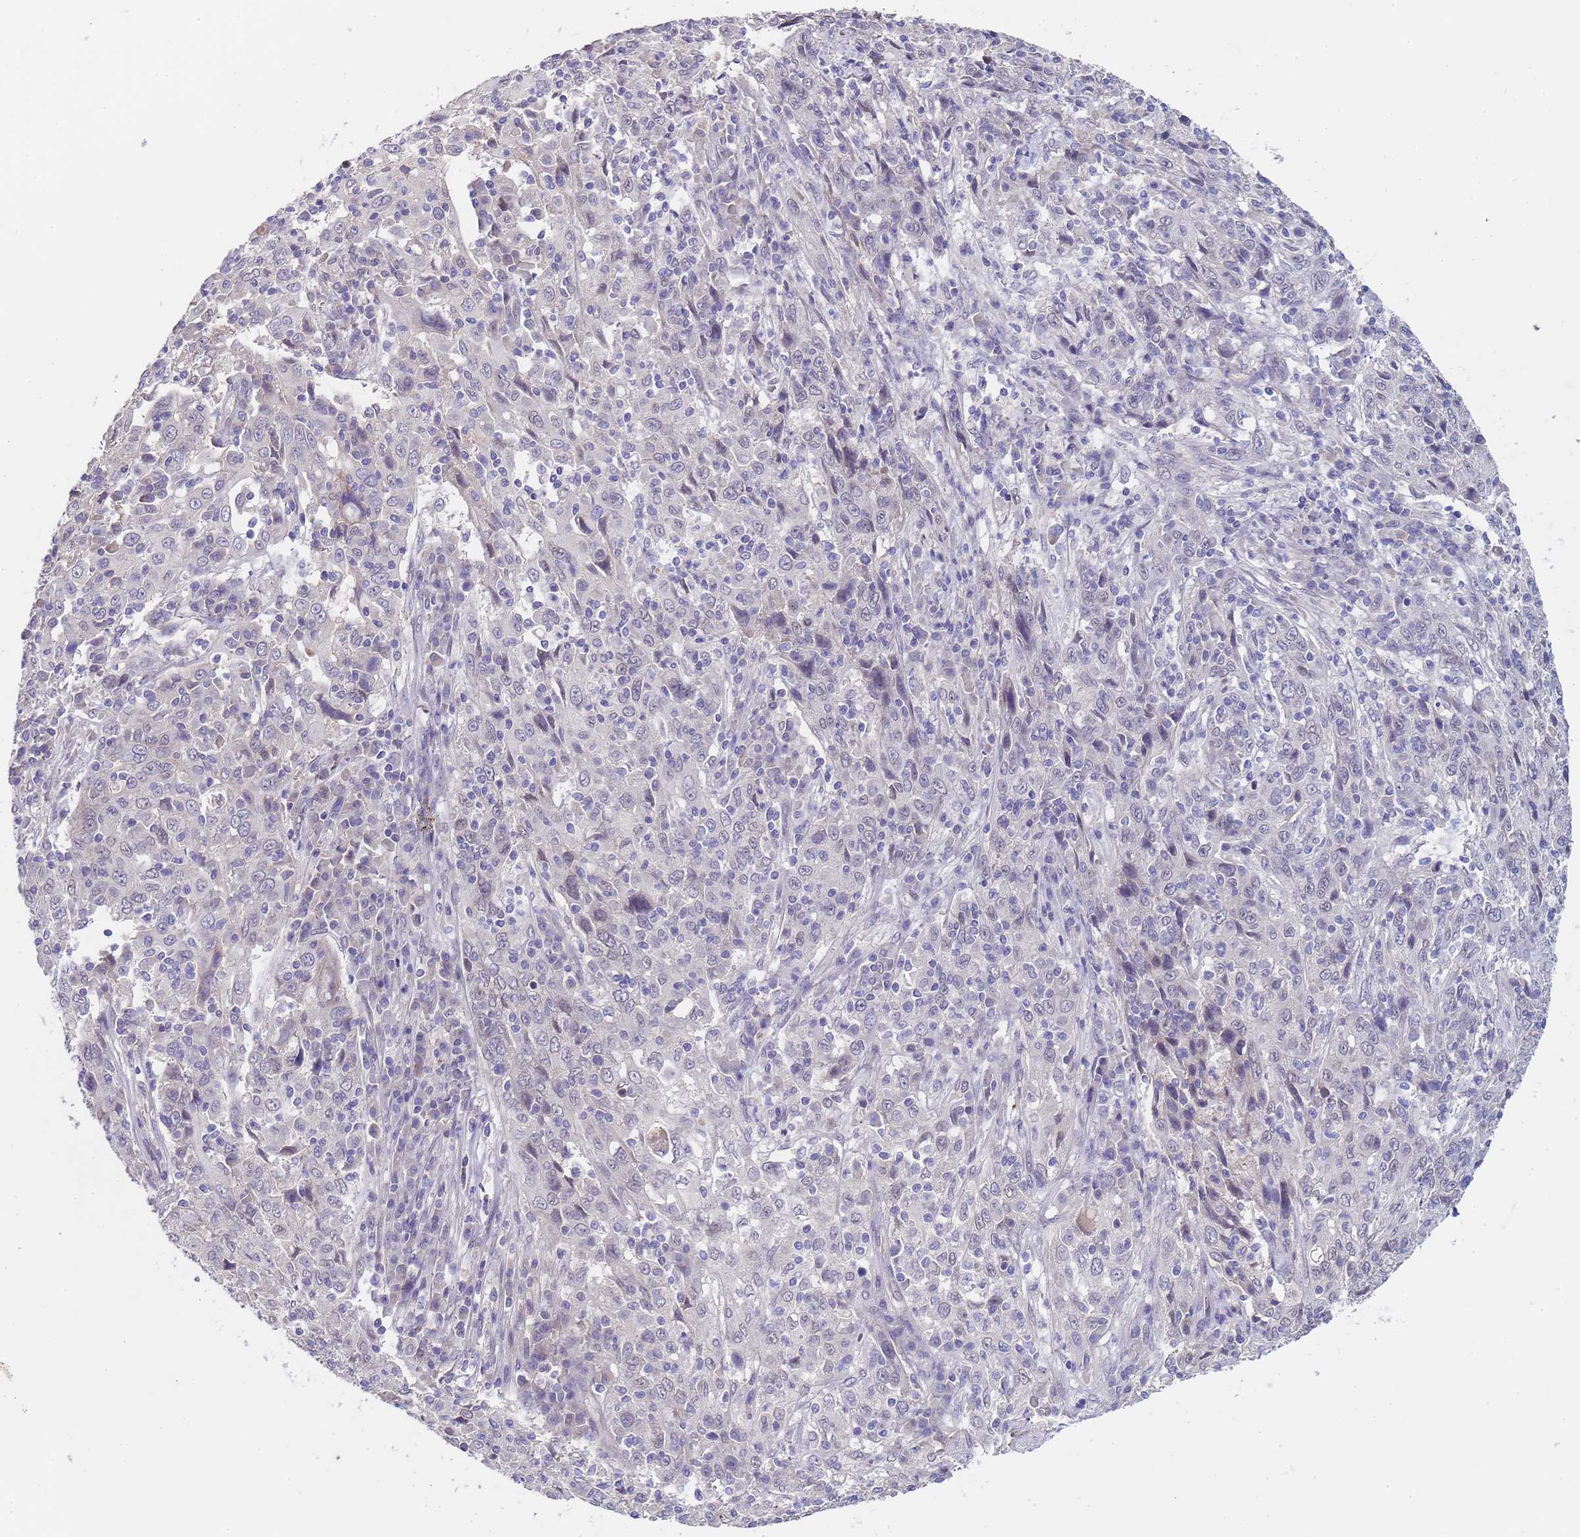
{"staining": {"intensity": "negative", "quantity": "none", "location": "none"}, "tissue": "cervical cancer", "cell_type": "Tumor cells", "image_type": "cancer", "snomed": [{"axis": "morphology", "description": "Squamous cell carcinoma, NOS"}, {"axis": "topography", "description": "Cervix"}], "caption": "The immunohistochemistry photomicrograph has no significant positivity in tumor cells of cervical squamous cell carcinoma tissue. (DAB IHC with hematoxylin counter stain).", "gene": "TRMT10A", "patient": {"sex": "female", "age": 46}}